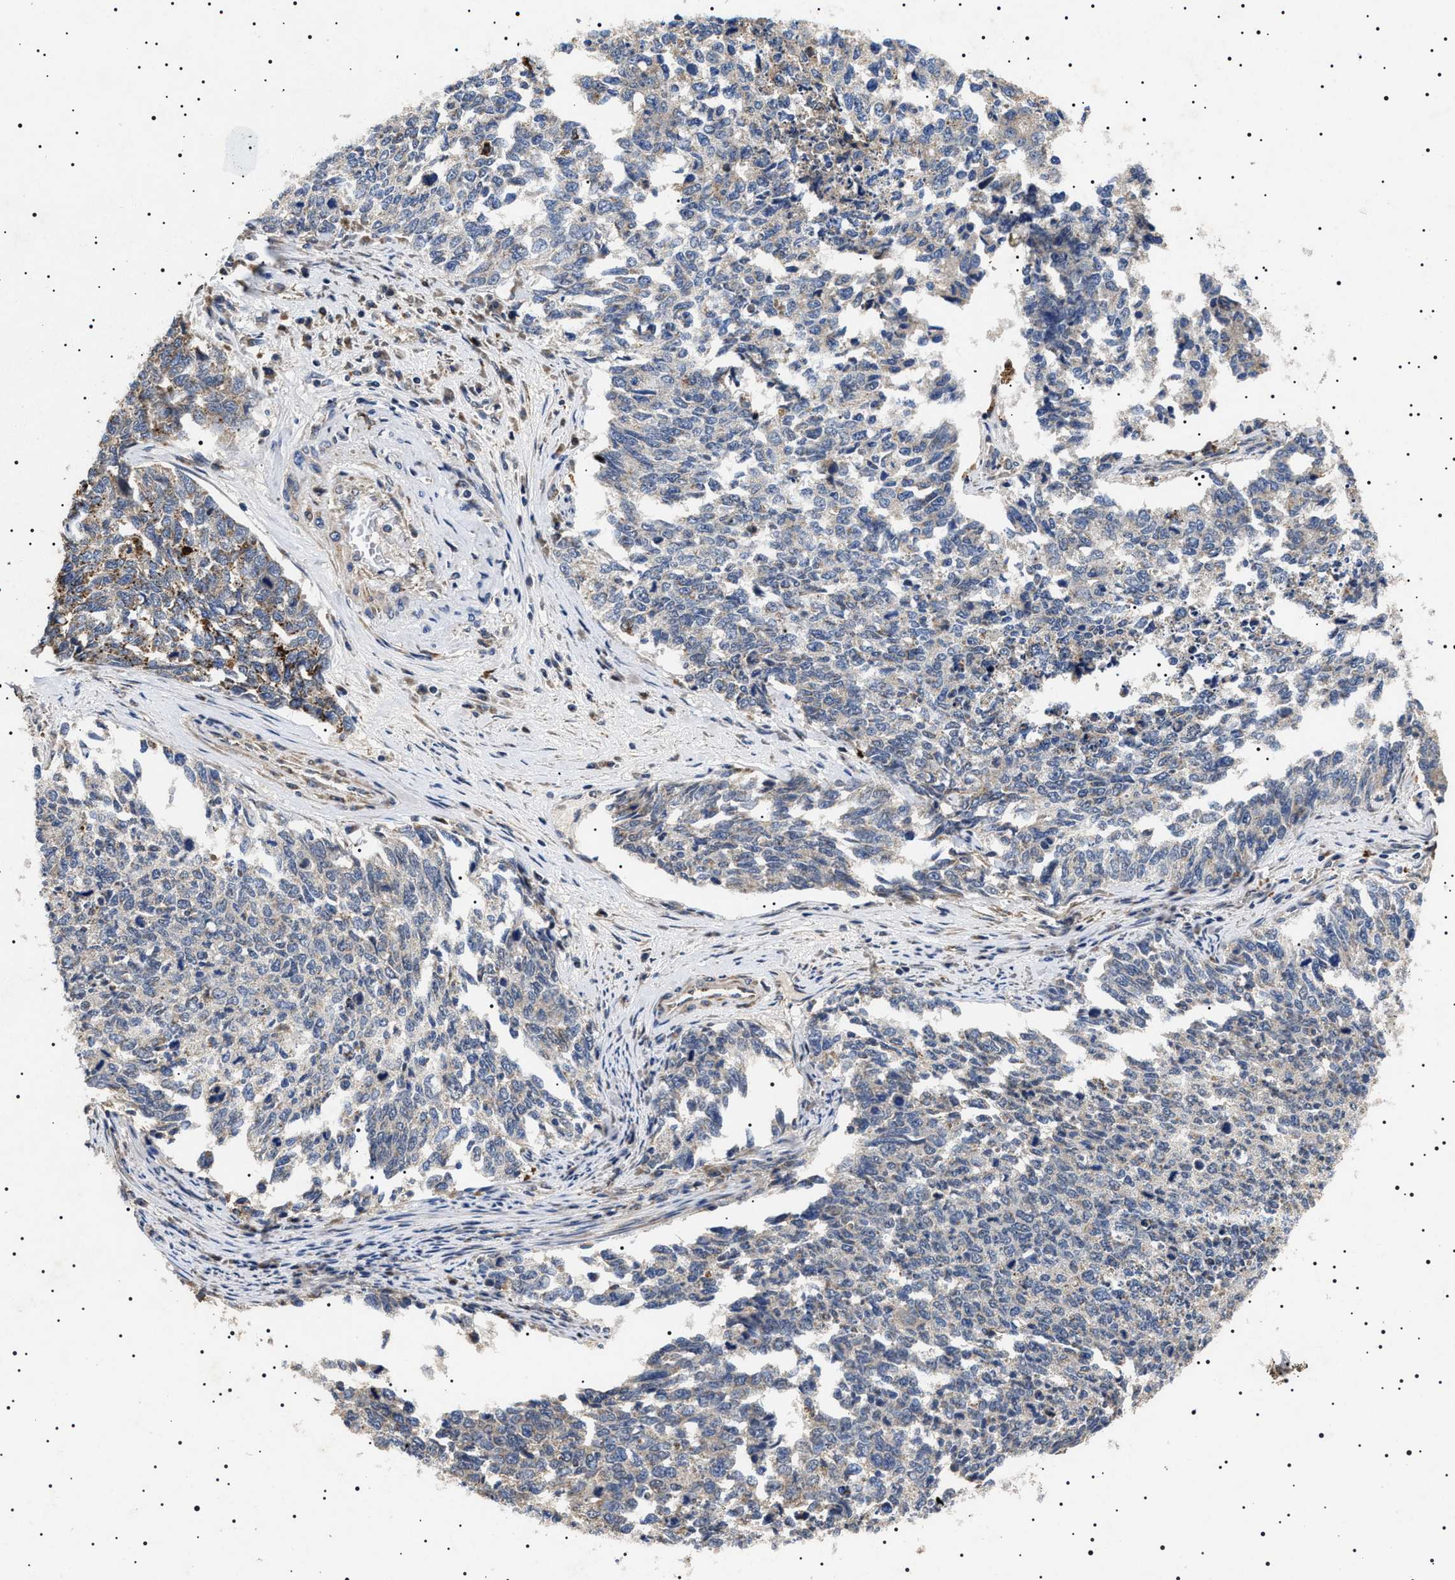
{"staining": {"intensity": "negative", "quantity": "none", "location": "none"}, "tissue": "cervical cancer", "cell_type": "Tumor cells", "image_type": "cancer", "snomed": [{"axis": "morphology", "description": "Squamous cell carcinoma, NOS"}, {"axis": "topography", "description": "Cervix"}], "caption": "Squamous cell carcinoma (cervical) stained for a protein using IHC displays no positivity tumor cells.", "gene": "RAB34", "patient": {"sex": "female", "age": 63}}